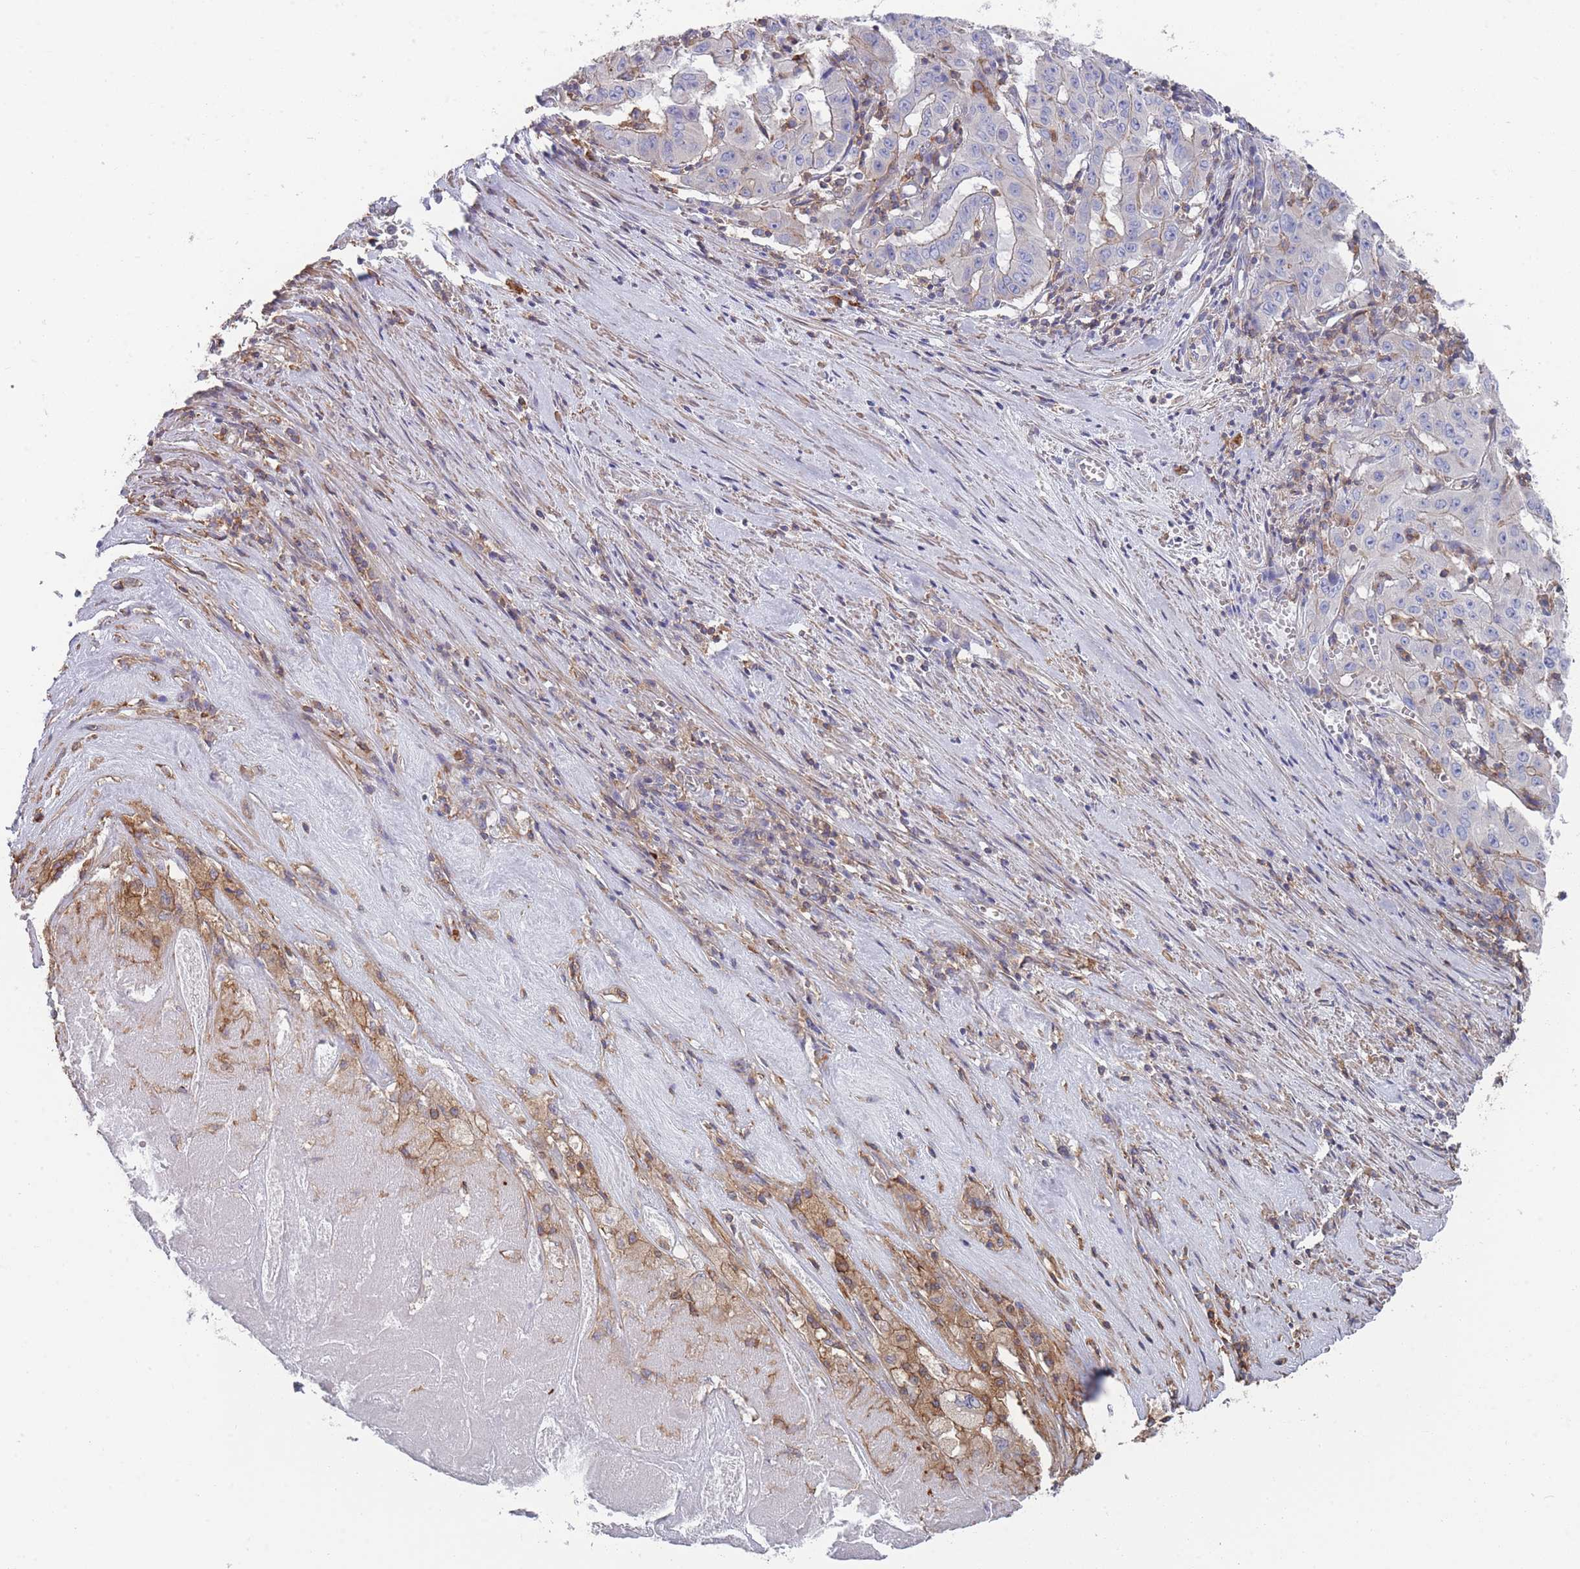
{"staining": {"intensity": "negative", "quantity": "none", "location": "none"}, "tissue": "pancreatic cancer", "cell_type": "Tumor cells", "image_type": "cancer", "snomed": [{"axis": "morphology", "description": "Adenocarcinoma, NOS"}, {"axis": "topography", "description": "Pancreas"}], "caption": "High power microscopy image of an IHC histopathology image of pancreatic adenocarcinoma, revealing no significant staining in tumor cells.", "gene": "SCCPDH", "patient": {"sex": "male", "age": 63}}